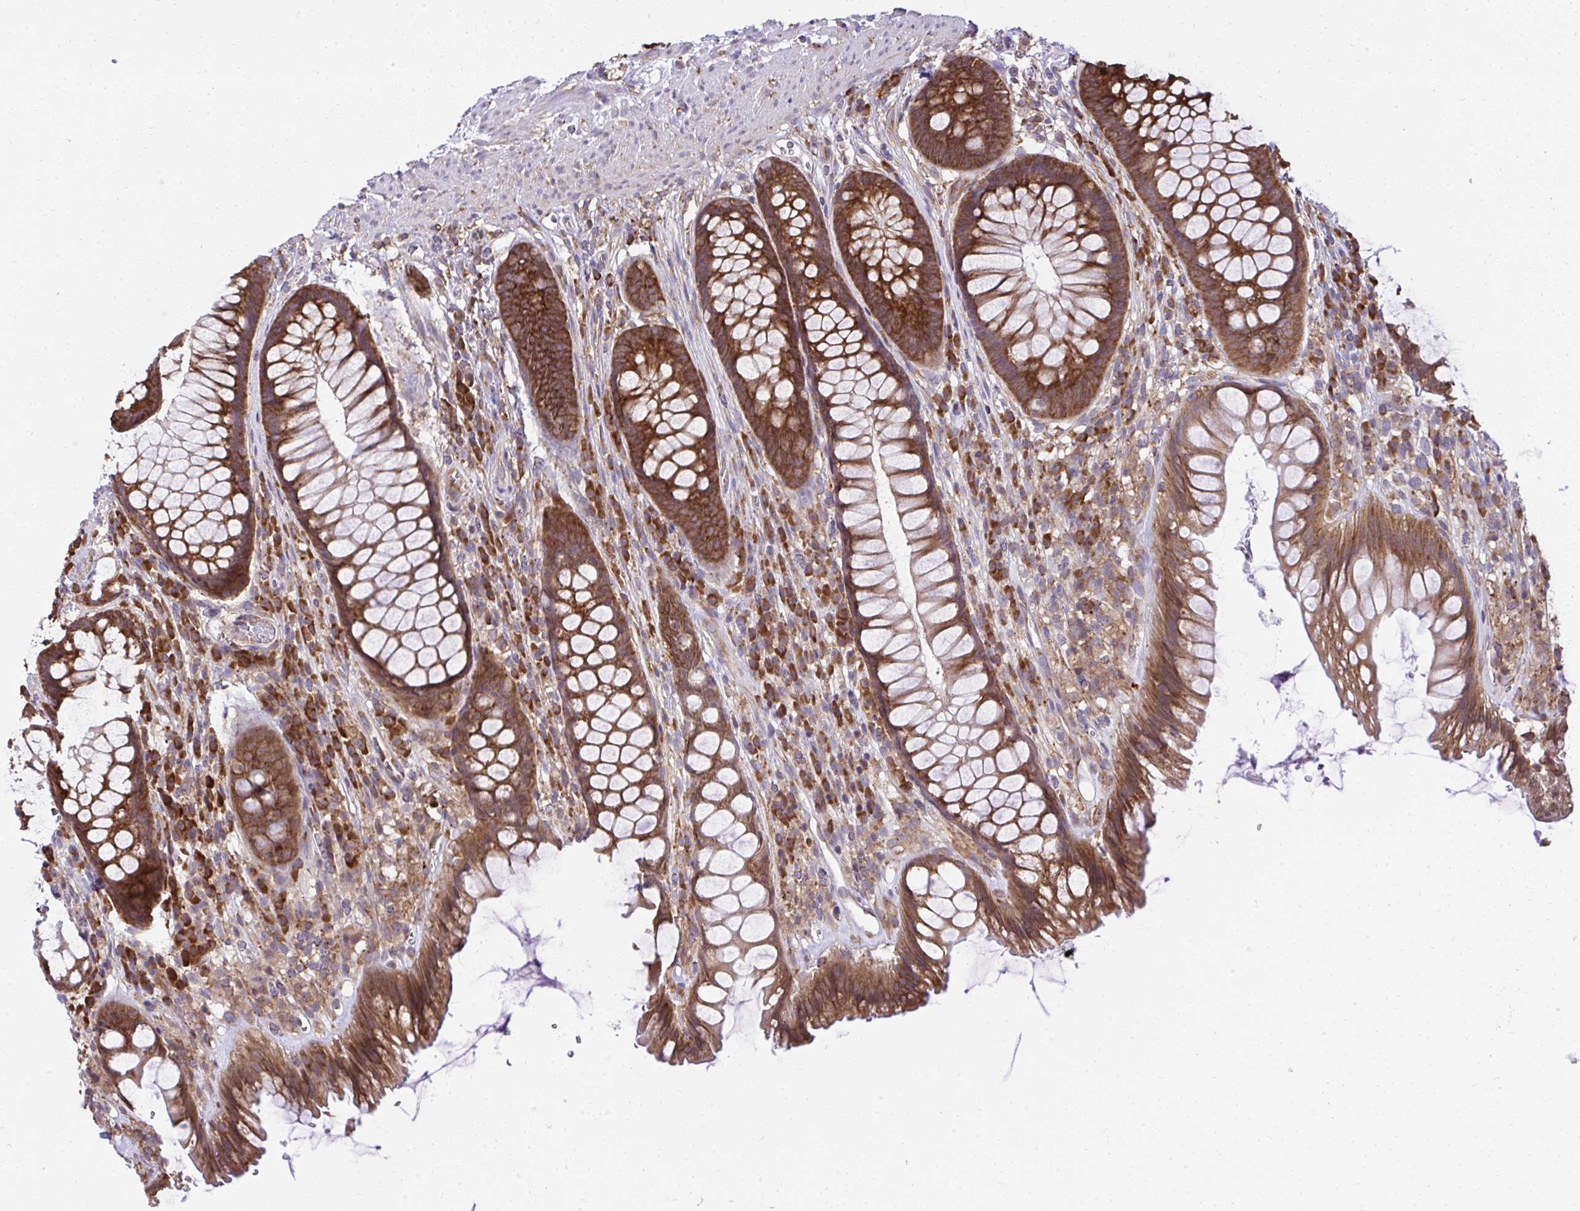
{"staining": {"intensity": "strong", "quantity": ">75%", "location": "cytoplasmic/membranous"}, "tissue": "rectum", "cell_type": "Glandular cells", "image_type": "normal", "snomed": [{"axis": "morphology", "description": "Normal tissue, NOS"}, {"axis": "topography", "description": "Rectum"}], "caption": "Normal rectum reveals strong cytoplasmic/membranous staining in approximately >75% of glandular cells (brown staining indicates protein expression, while blue staining denotes nuclei)..", "gene": "RPS7", "patient": {"sex": "male", "age": 53}}